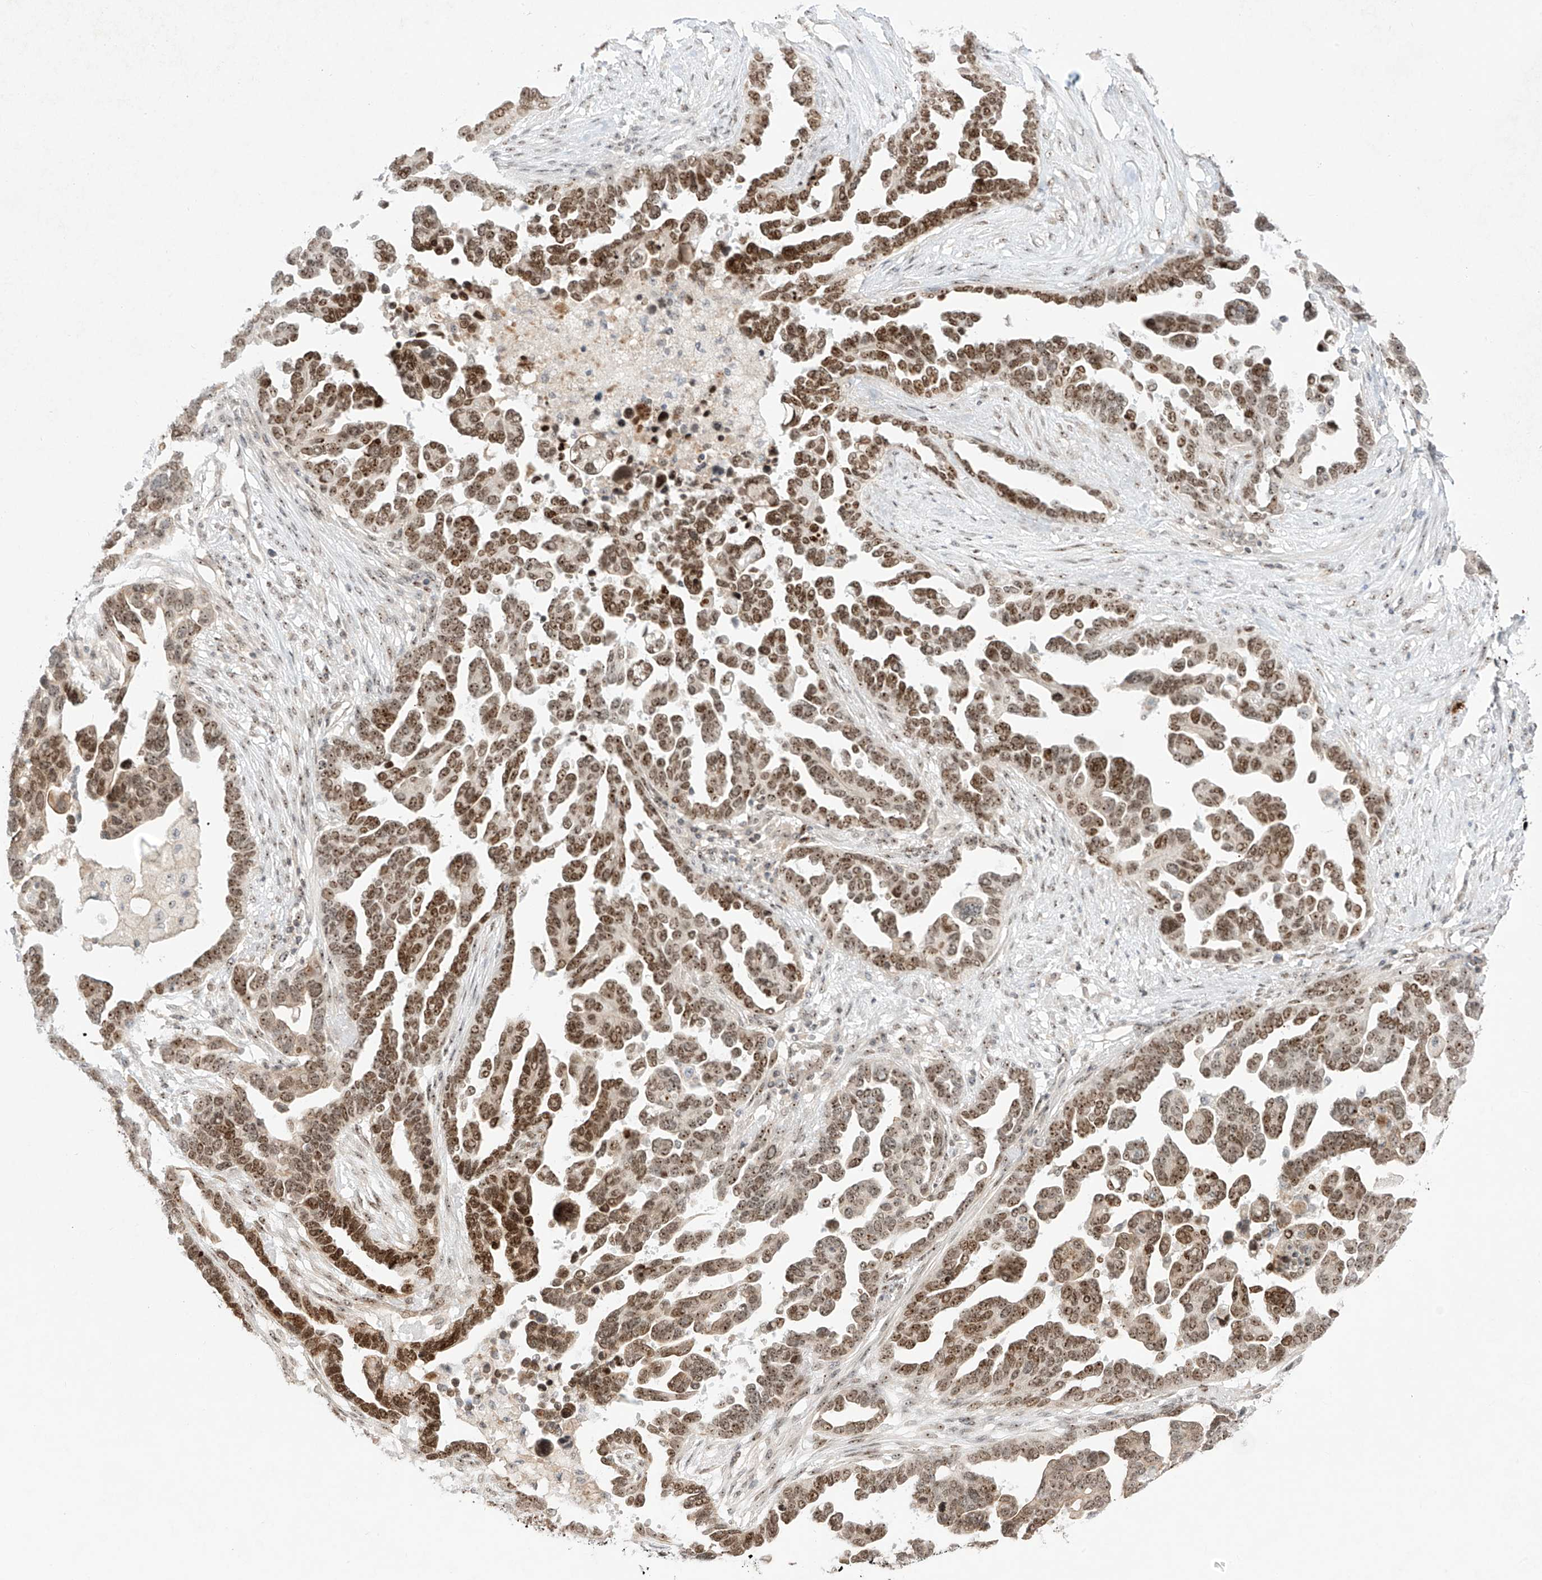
{"staining": {"intensity": "moderate", "quantity": ">75%", "location": "cytoplasmic/membranous,nuclear"}, "tissue": "ovarian cancer", "cell_type": "Tumor cells", "image_type": "cancer", "snomed": [{"axis": "morphology", "description": "Cystadenocarcinoma, serous, NOS"}, {"axis": "topography", "description": "Ovary"}], "caption": "Protein staining demonstrates moderate cytoplasmic/membranous and nuclear staining in about >75% of tumor cells in ovarian serous cystadenocarcinoma.", "gene": "ZNF512", "patient": {"sex": "female", "age": 54}}